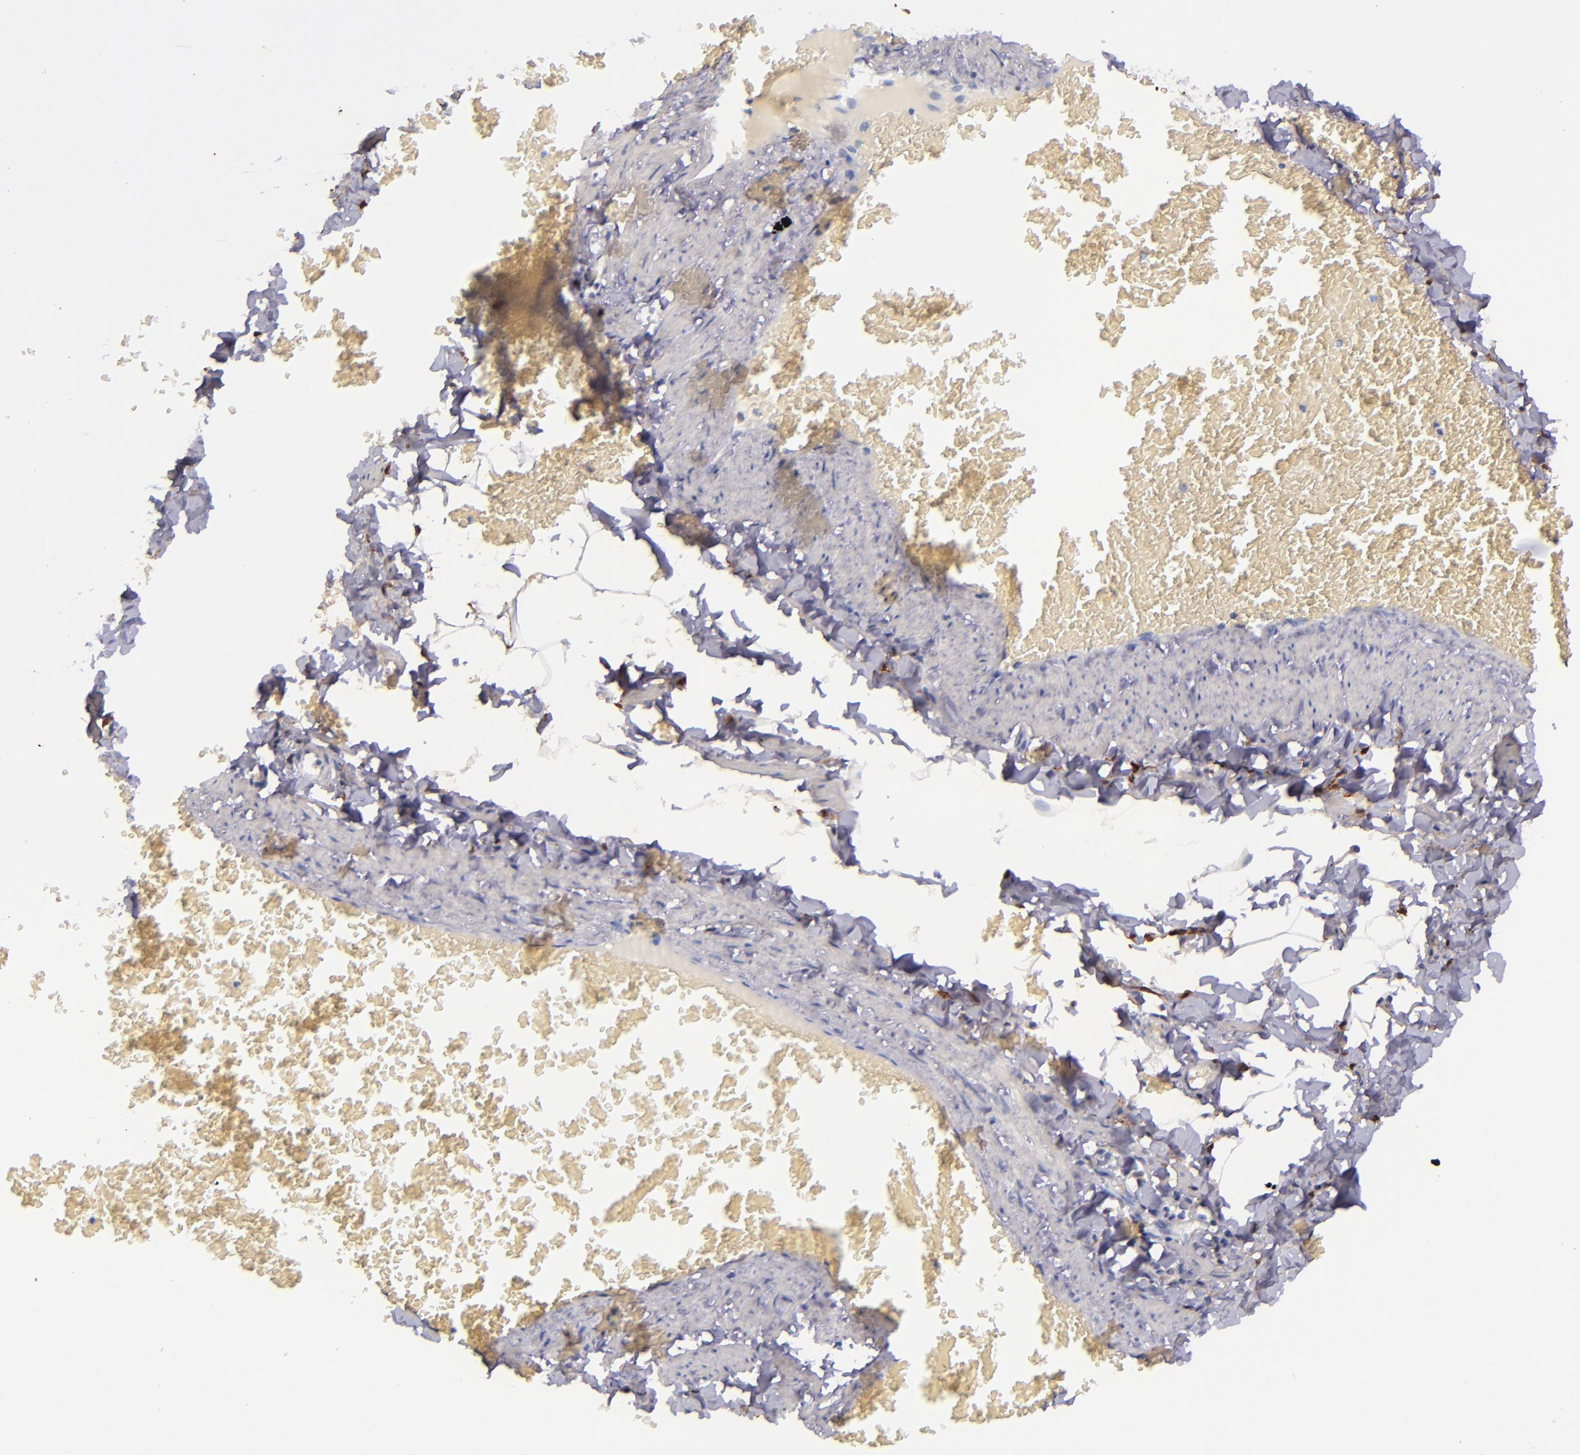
{"staining": {"intensity": "weak", "quantity": "25%-75%", "location": "cytoplasmic/membranous"}, "tissue": "adipose tissue", "cell_type": "Adipocytes", "image_type": "normal", "snomed": [{"axis": "morphology", "description": "Normal tissue, NOS"}, {"axis": "topography", "description": "Vascular tissue"}], "caption": "Adipose tissue was stained to show a protein in brown. There is low levels of weak cytoplasmic/membranous positivity in about 25%-75% of adipocytes. The protein of interest is shown in brown color, while the nuclei are stained blue.", "gene": "F13A1", "patient": {"sex": "male", "age": 41}}